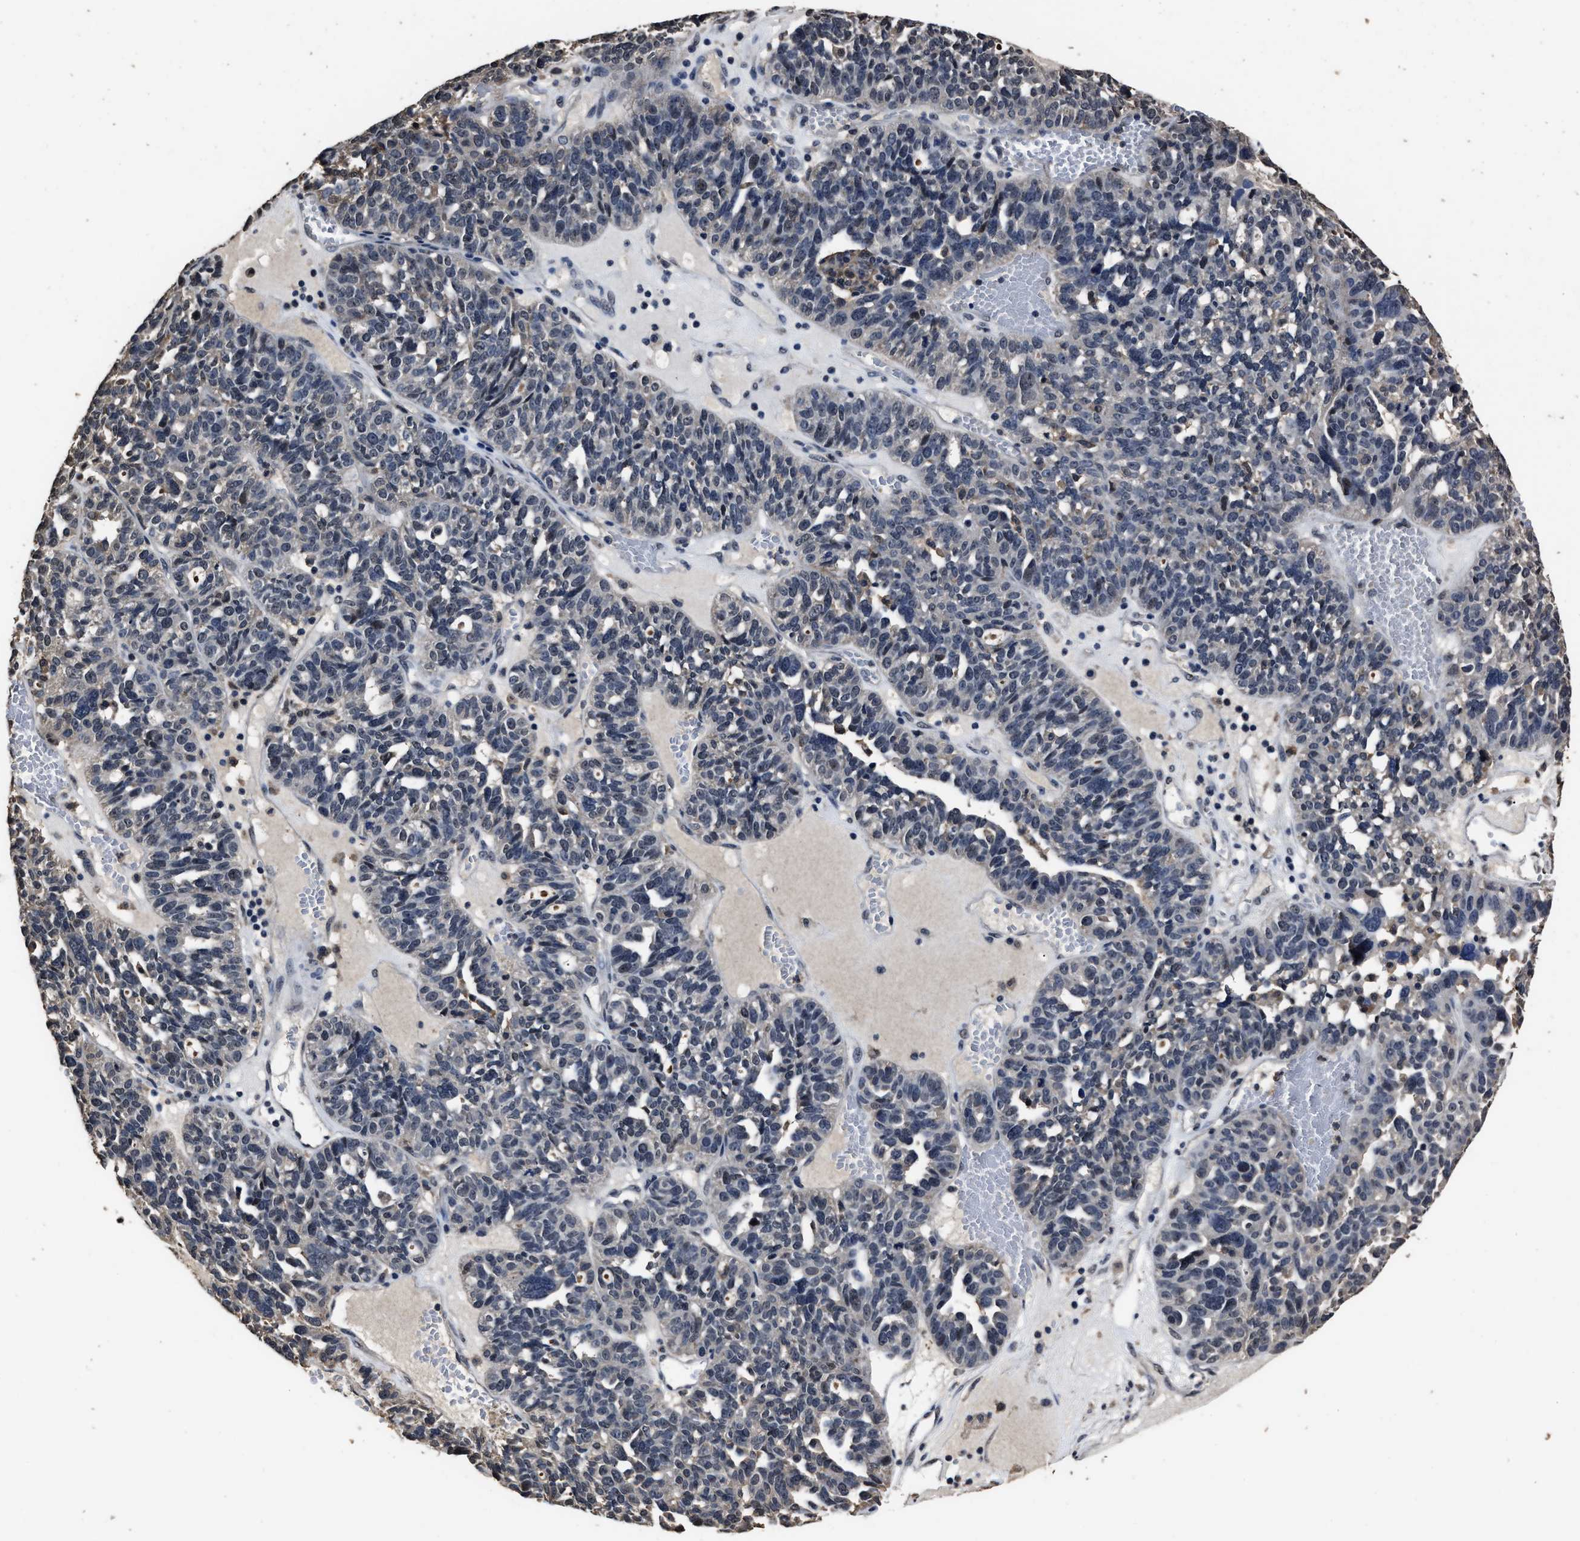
{"staining": {"intensity": "negative", "quantity": "none", "location": "none"}, "tissue": "ovarian cancer", "cell_type": "Tumor cells", "image_type": "cancer", "snomed": [{"axis": "morphology", "description": "Cystadenocarcinoma, serous, NOS"}, {"axis": "topography", "description": "Ovary"}], "caption": "Immunohistochemistry (IHC) histopathology image of ovarian serous cystadenocarcinoma stained for a protein (brown), which reveals no staining in tumor cells.", "gene": "RSBN1L", "patient": {"sex": "female", "age": 59}}